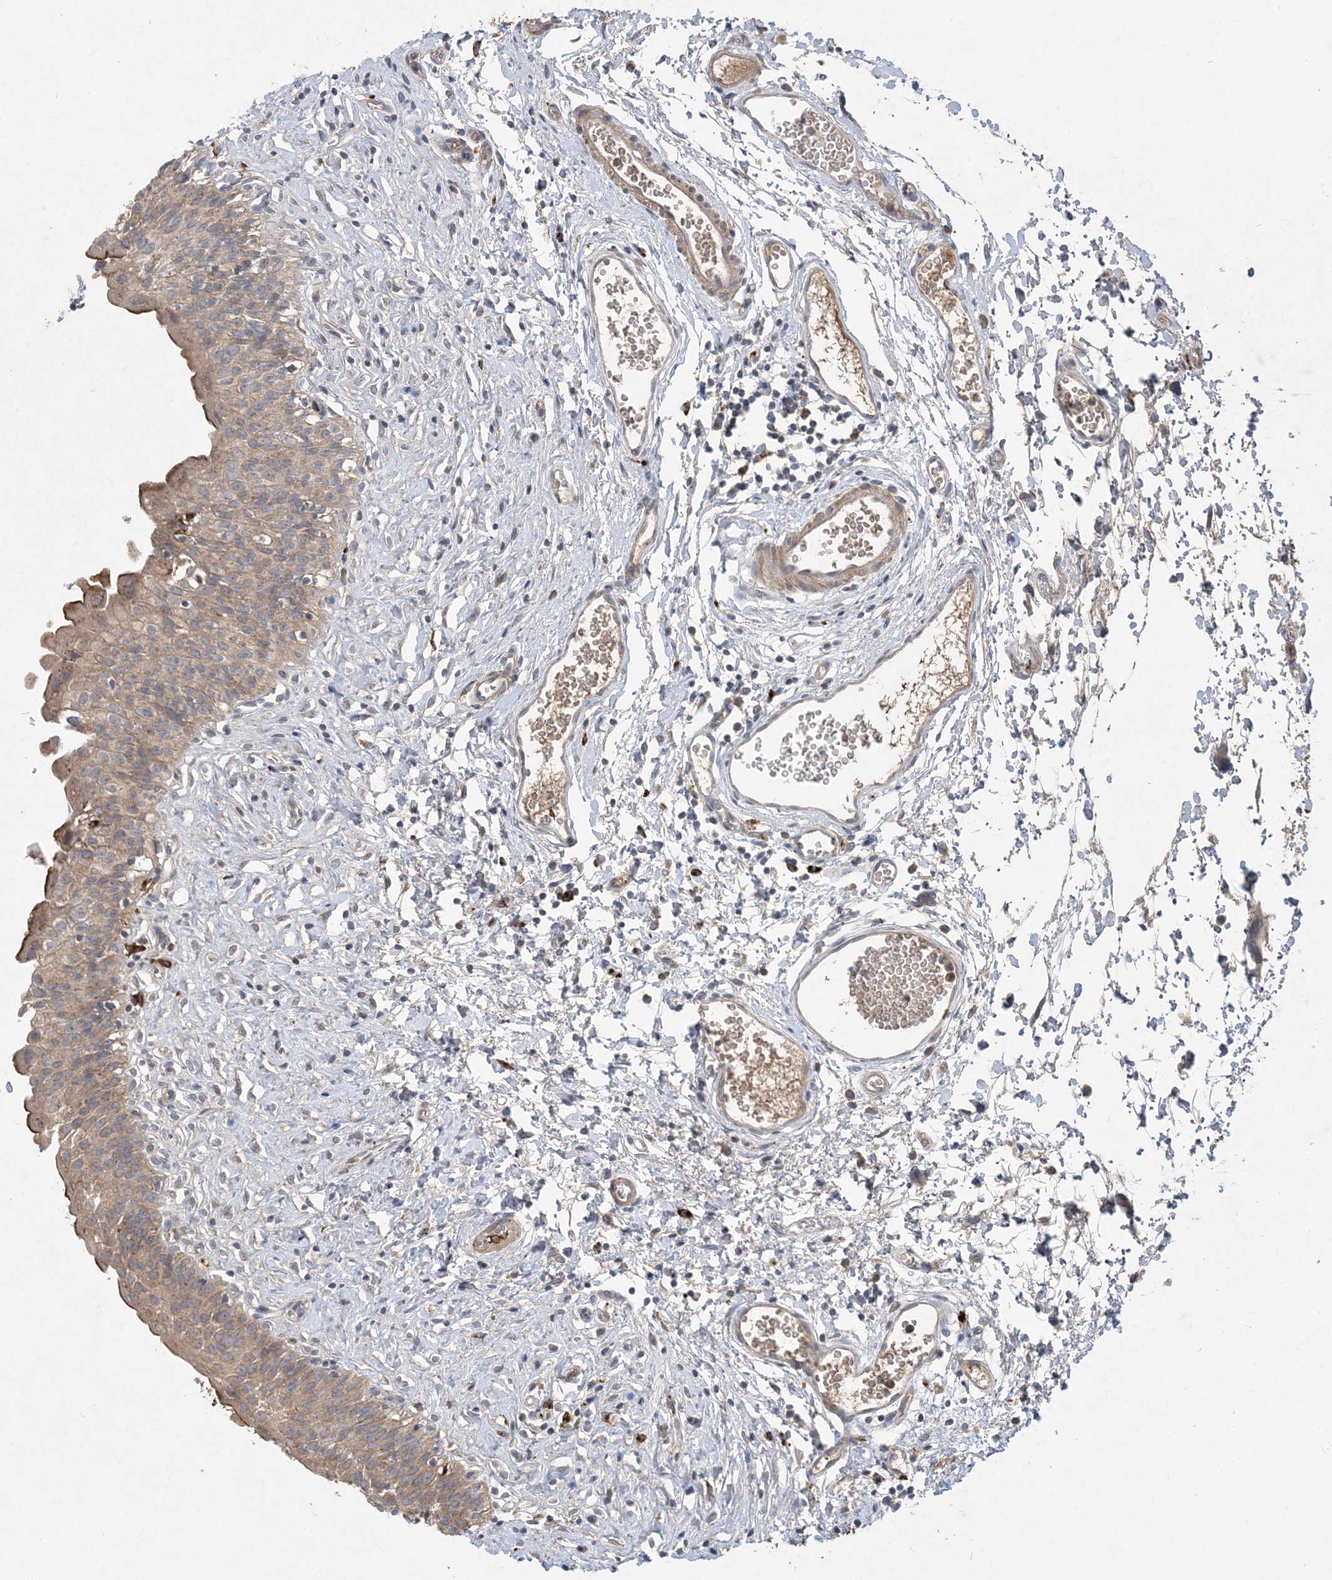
{"staining": {"intensity": "moderate", "quantity": ">75%", "location": "cytoplasmic/membranous"}, "tissue": "urinary bladder", "cell_type": "Urothelial cells", "image_type": "normal", "snomed": [{"axis": "morphology", "description": "Normal tissue, NOS"}, {"axis": "topography", "description": "Urinary bladder"}], "caption": "Urothelial cells reveal moderate cytoplasmic/membranous expression in about >75% of cells in normal urinary bladder.", "gene": "MASP2", "patient": {"sex": "male", "age": 51}}